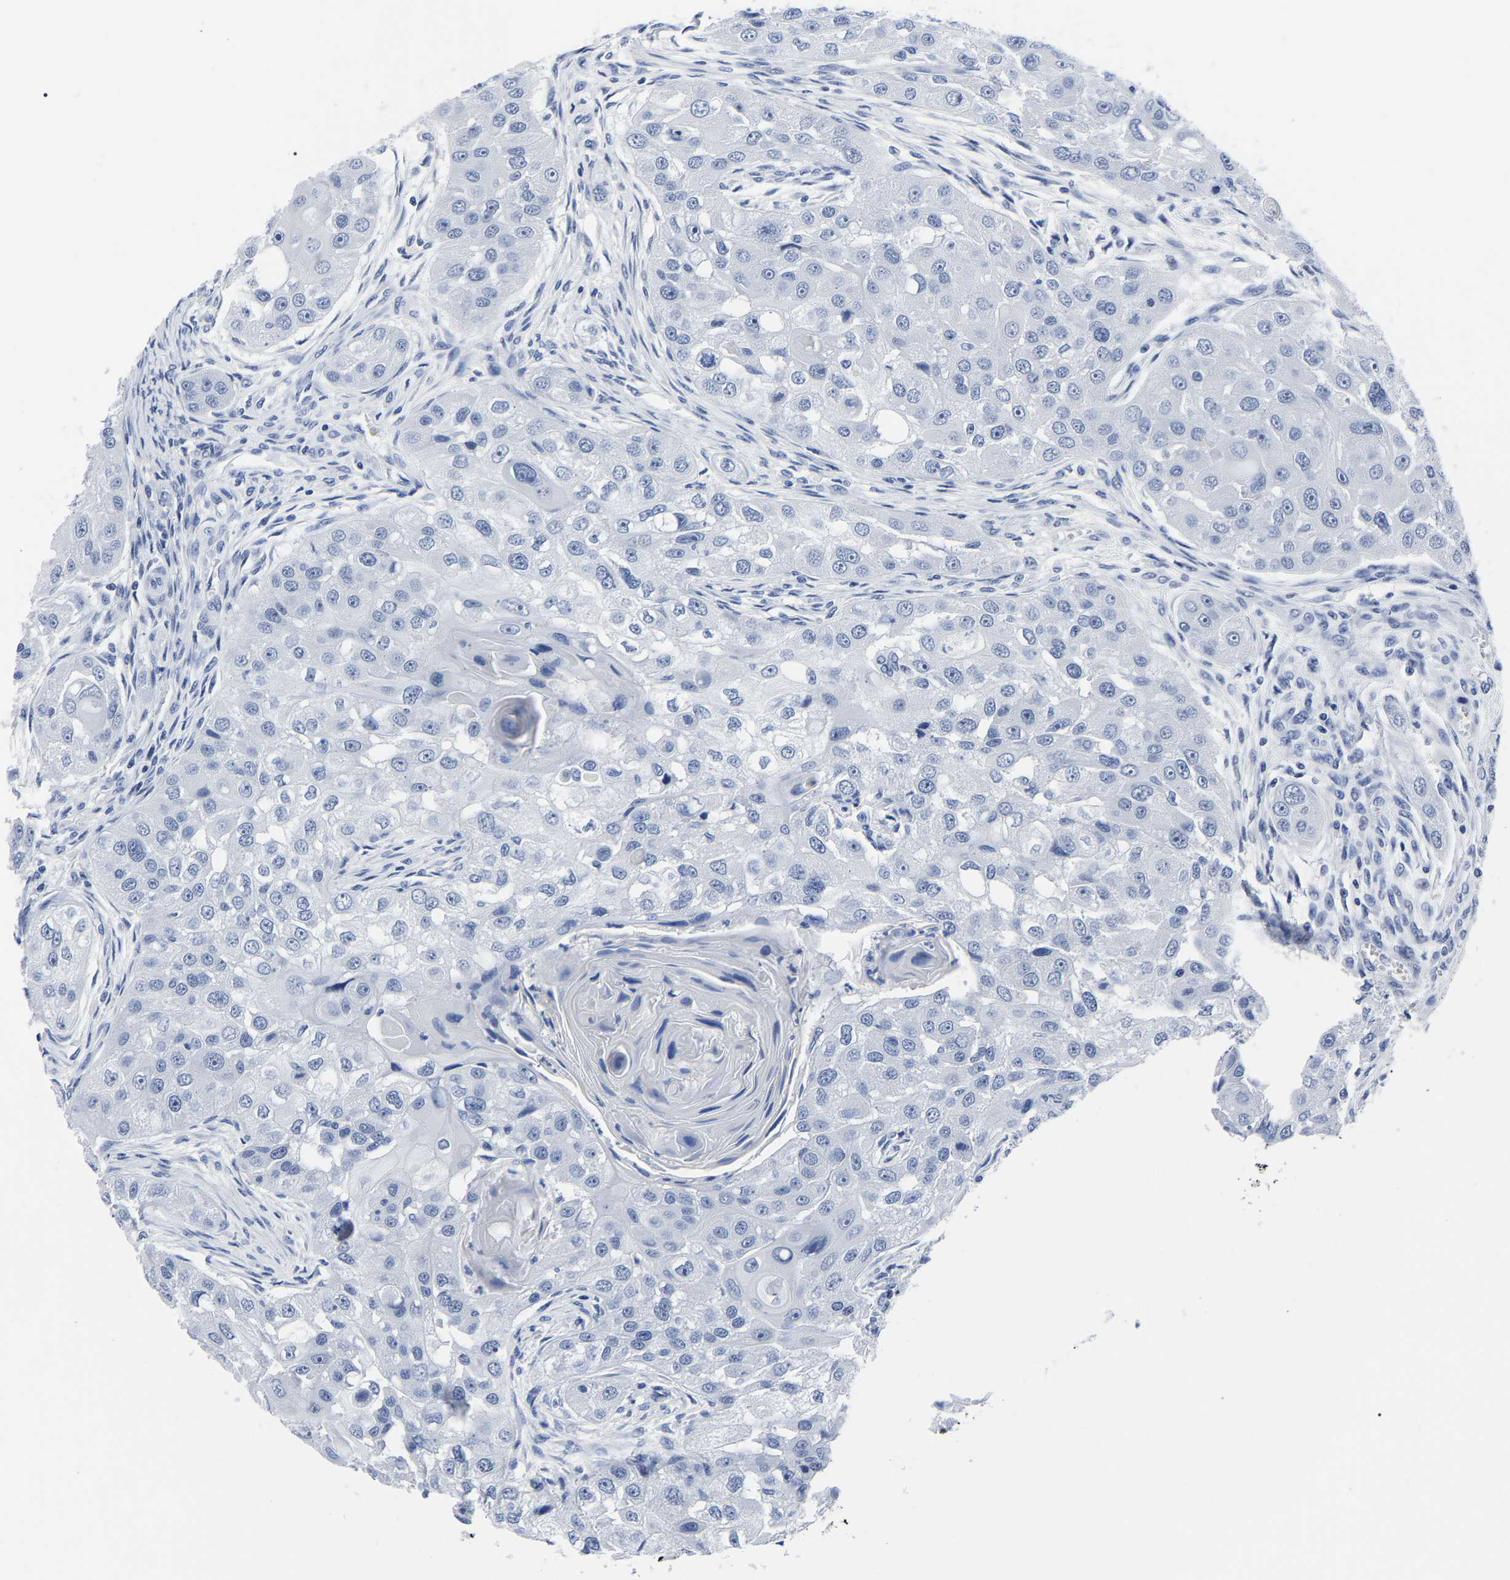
{"staining": {"intensity": "negative", "quantity": "none", "location": "none"}, "tissue": "head and neck cancer", "cell_type": "Tumor cells", "image_type": "cancer", "snomed": [{"axis": "morphology", "description": "Normal tissue, NOS"}, {"axis": "morphology", "description": "Squamous cell carcinoma, NOS"}, {"axis": "topography", "description": "Skeletal muscle"}, {"axis": "topography", "description": "Head-Neck"}], "caption": "Tumor cells are negative for brown protein staining in head and neck cancer (squamous cell carcinoma).", "gene": "IMPG2", "patient": {"sex": "male", "age": 51}}